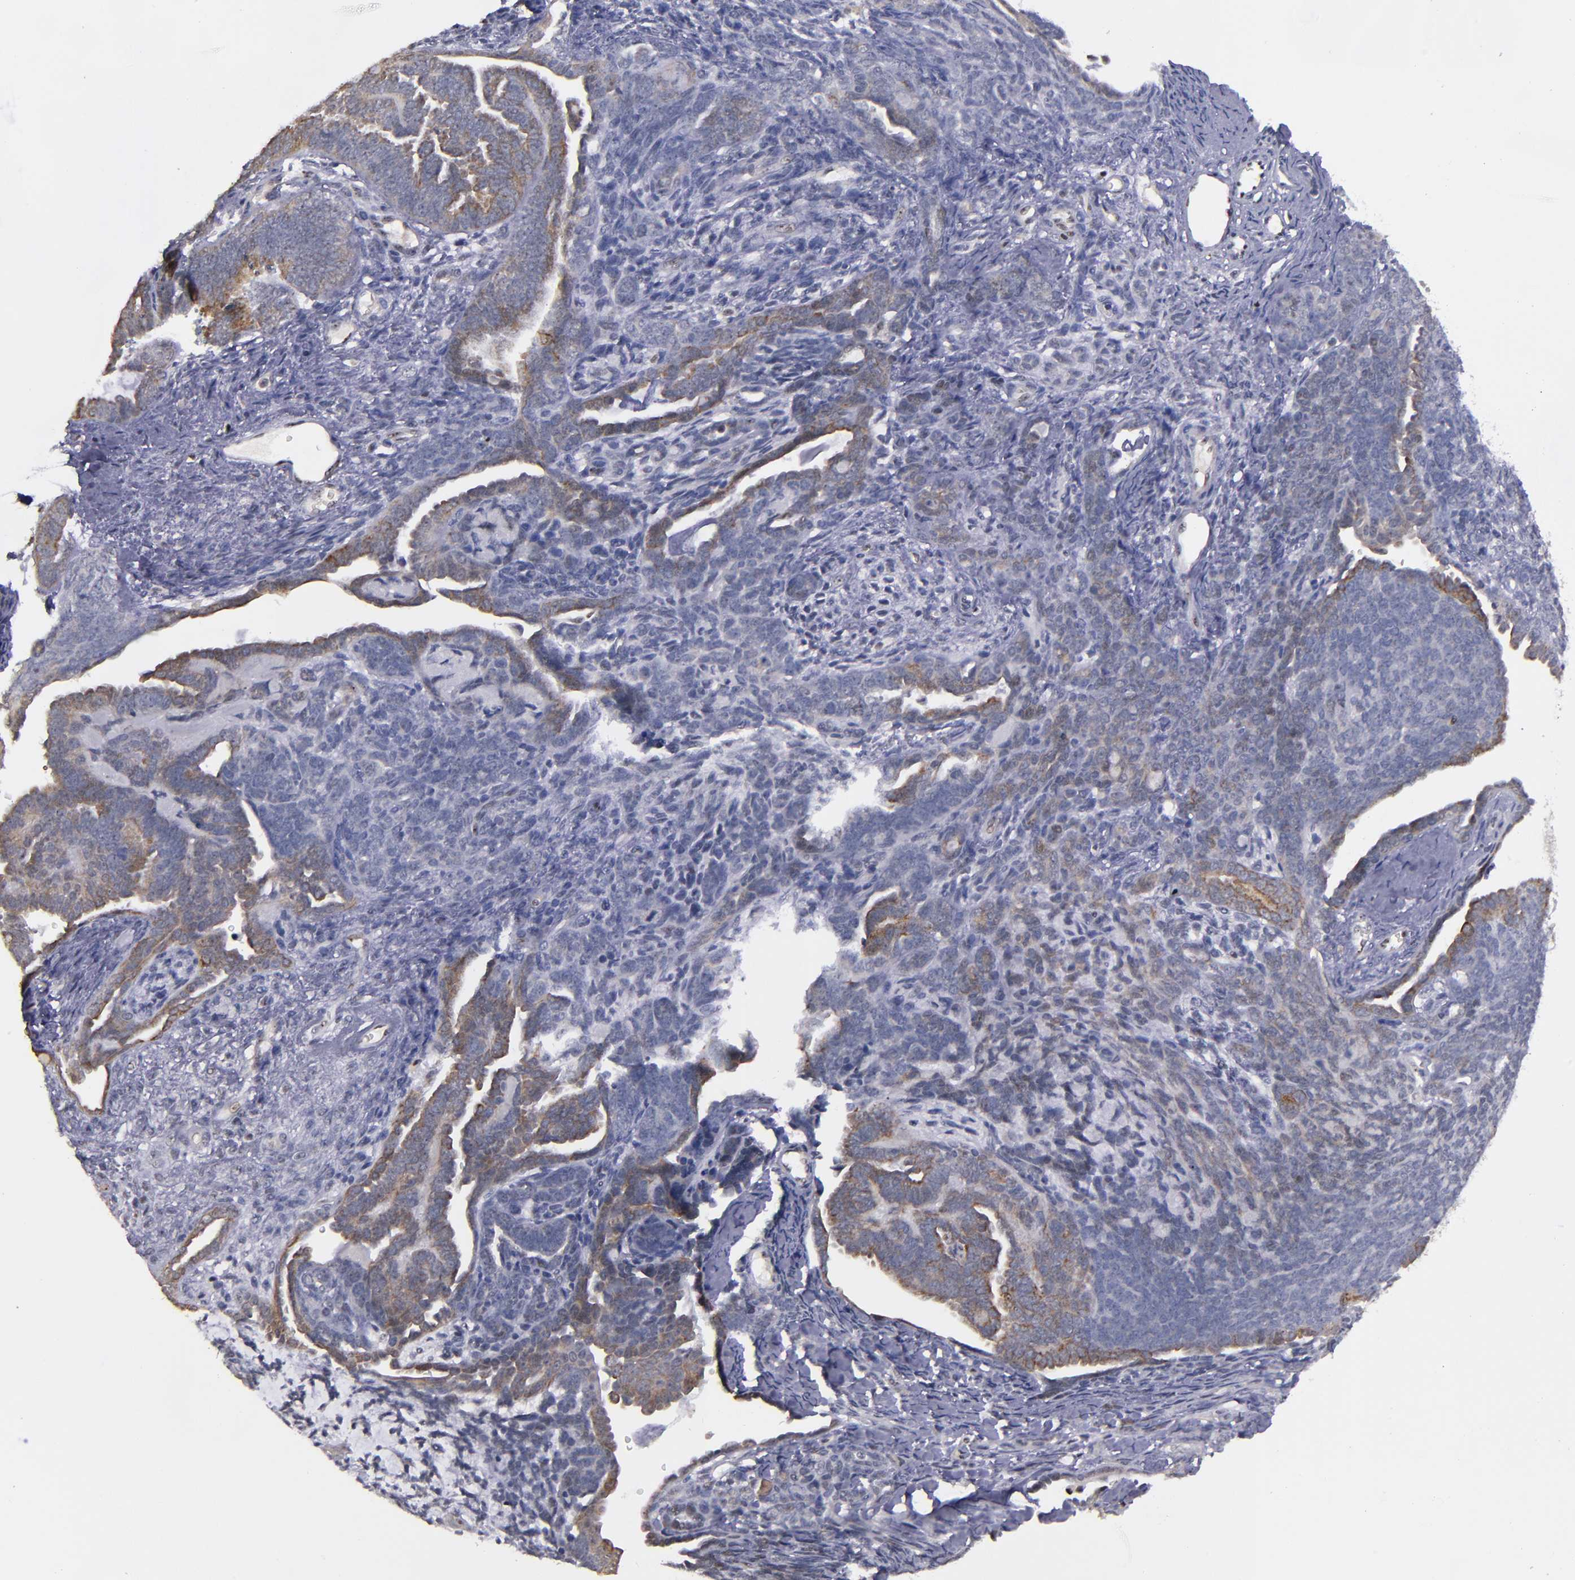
{"staining": {"intensity": "moderate", "quantity": "25%-75%", "location": "cytoplasmic/membranous"}, "tissue": "endometrial cancer", "cell_type": "Tumor cells", "image_type": "cancer", "snomed": [{"axis": "morphology", "description": "Neoplasm, malignant, NOS"}, {"axis": "topography", "description": "Endometrium"}], "caption": "DAB immunohistochemical staining of human endometrial cancer (malignant neoplasm) shows moderate cytoplasmic/membranous protein positivity in approximately 25%-75% of tumor cells. Immunohistochemistry (ihc) stains the protein of interest in brown and the nuclei are stained blue.", "gene": "DDX24", "patient": {"sex": "female", "age": 74}}